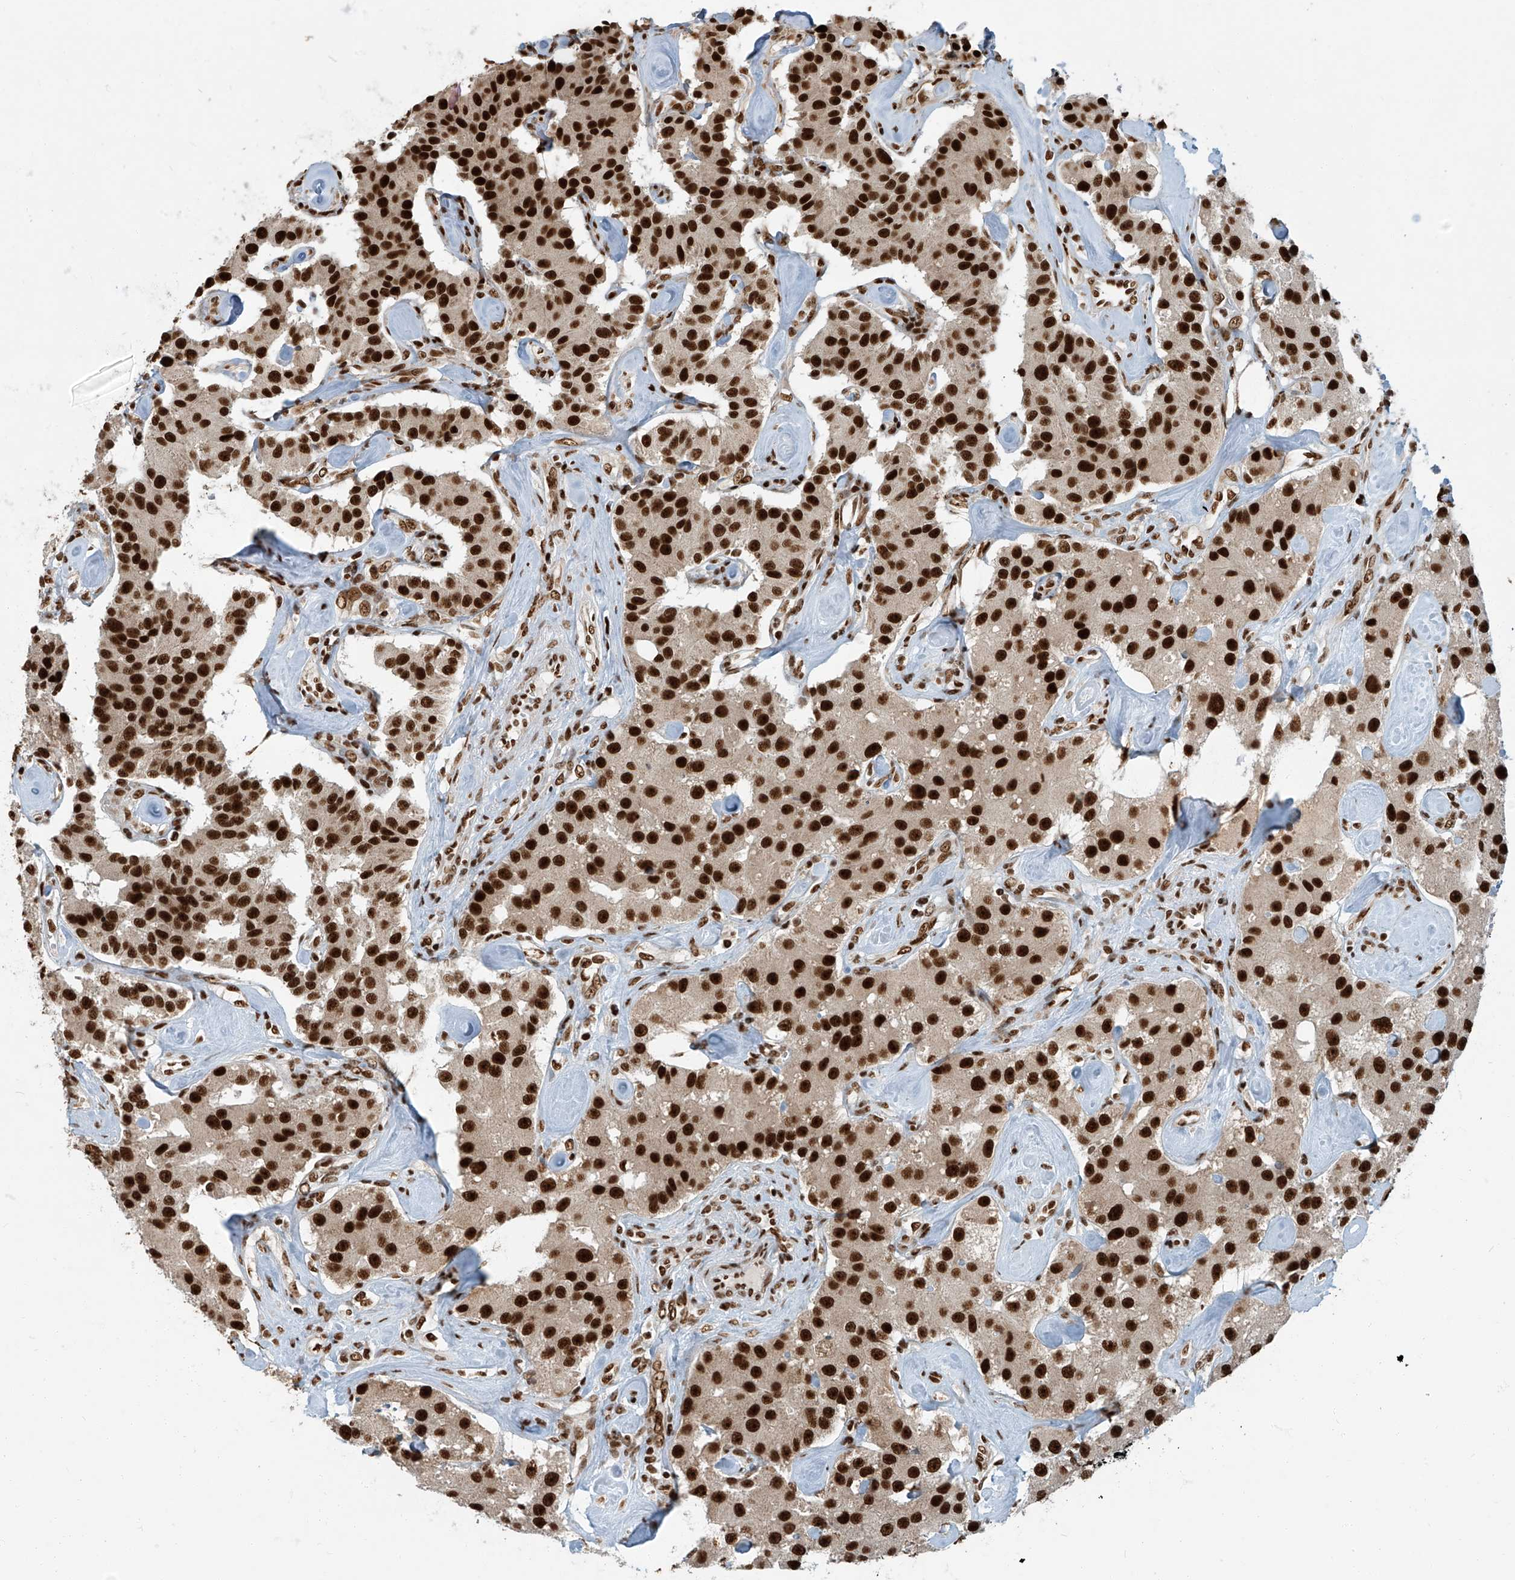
{"staining": {"intensity": "strong", "quantity": ">75%", "location": "nuclear"}, "tissue": "carcinoid", "cell_type": "Tumor cells", "image_type": "cancer", "snomed": [{"axis": "morphology", "description": "Carcinoid, malignant, NOS"}, {"axis": "topography", "description": "Pancreas"}], "caption": "Immunohistochemistry (IHC) histopathology image of malignant carcinoid stained for a protein (brown), which displays high levels of strong nuclear positivity in about >75% of tumor cells.", "gene": "FAM193B", "patient": {"sex": "male", "age": 41}}